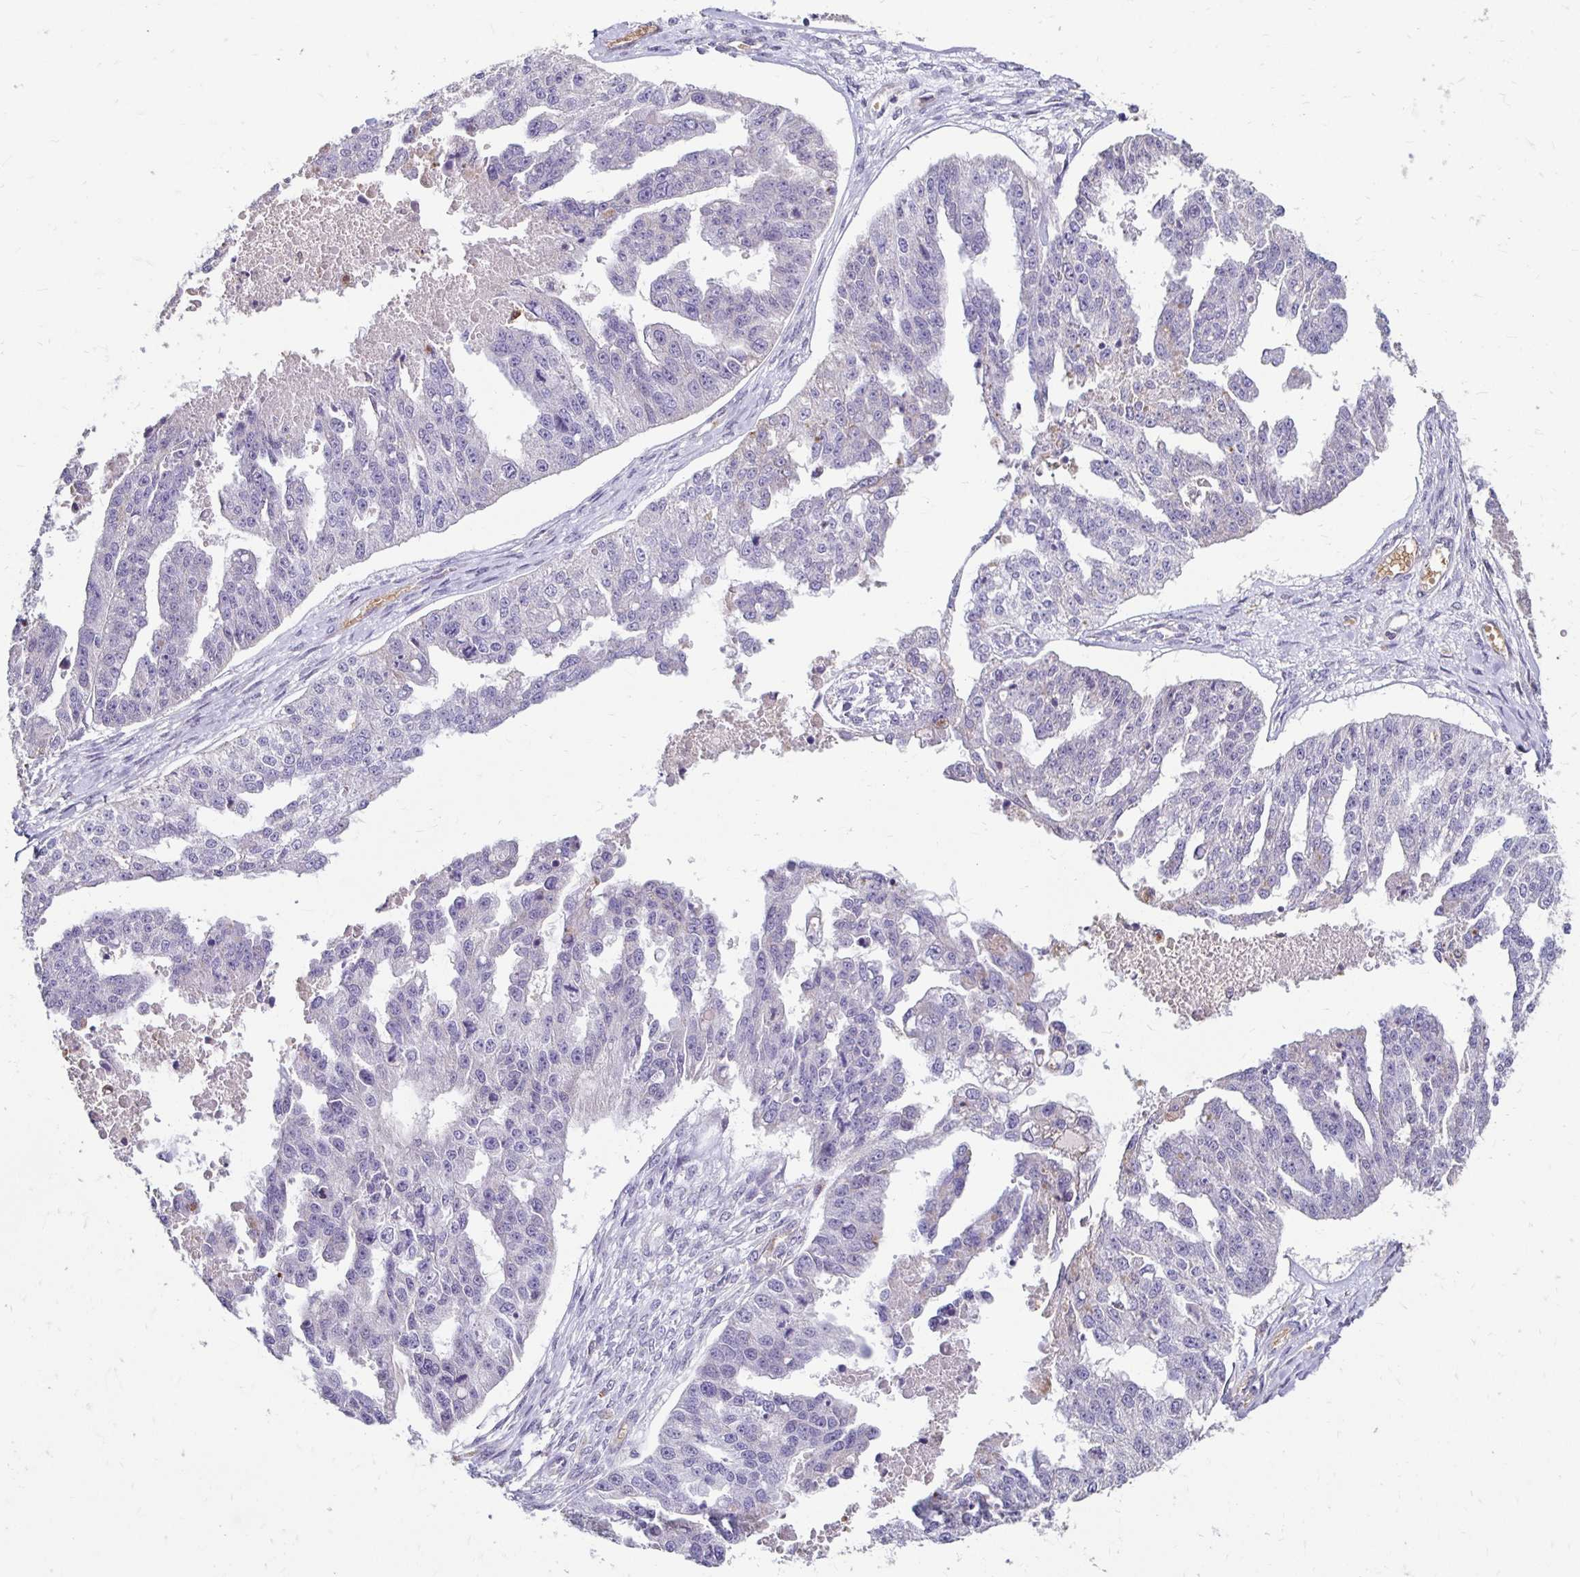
{"staining": {"intensity": "negative", "quantity": "none", "location": "none"}, "tissue": "ovarian cancer", "cell_type": "Tumor cells", "image_type": "cancer", "snomed": [{"axis": "morphology", "description": "Cystadenocarcinoma, serous, NOS"}, {"axis": "topography", "description": "Ovary"}], "caption": "Ovarian cancer (serous cystadenocarcinoma) stained for a protein using immunohistochemistry (IHC) exhibits no staining tumor cells.", "gene": "GK2", "patient": {"sex": "female", "age": 58}}